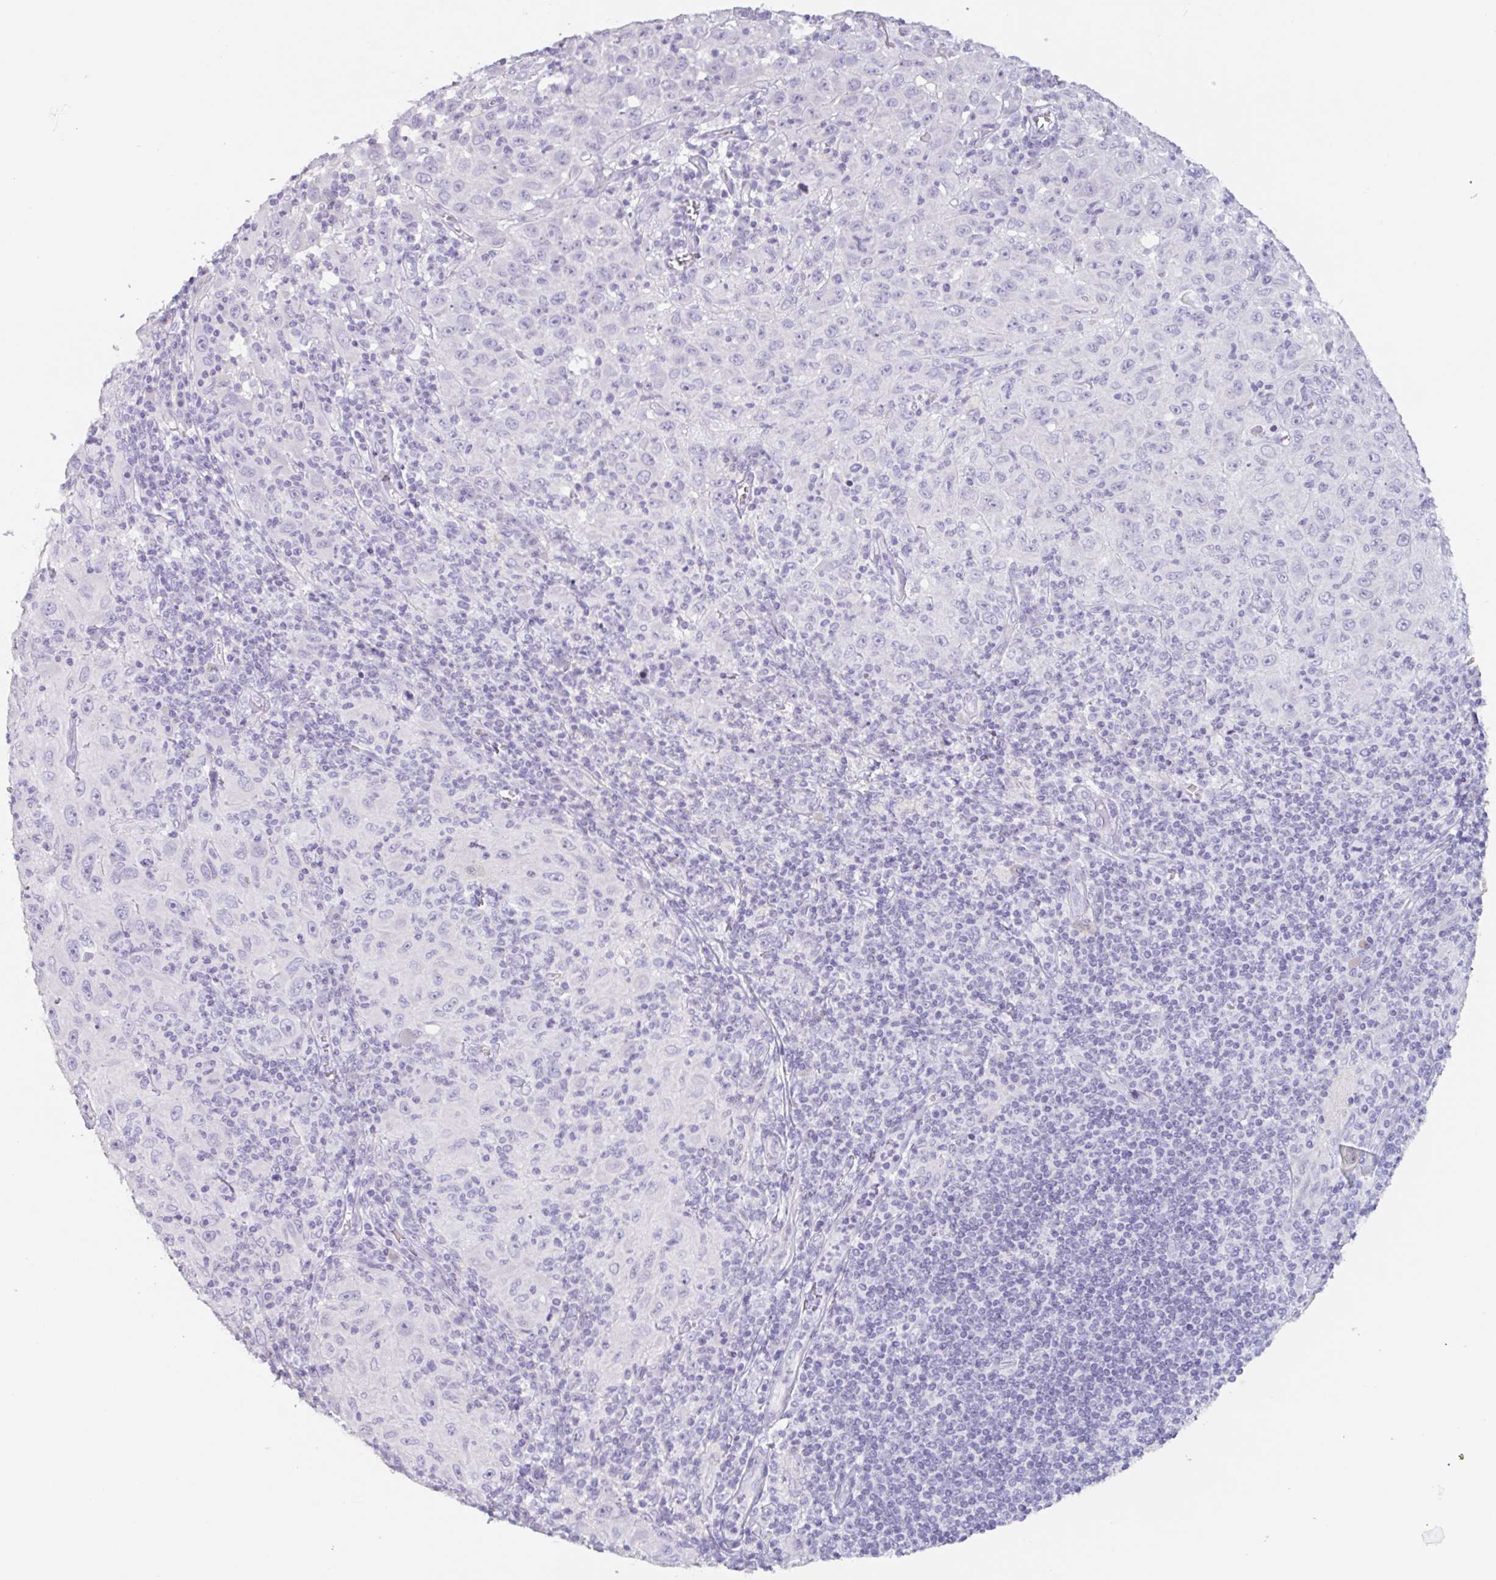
{"staining": {"intensity": "negative", "quantity": "none", "location": "none"}, "tissue": "melanoma", "cell_type": "Tumor cells", "image_type": "cancer", "snomed": [{"axis": "morphology", "description": "Malignant melanoma, NOS"}, {"axis": "topography", "description": "Skin"}], "caption": "Melanoma was stained to show a protein in brown. There is no significant staining in tumor cells.", "gene": "EMC4", "patient": {"sex": "female", "age": 91}}